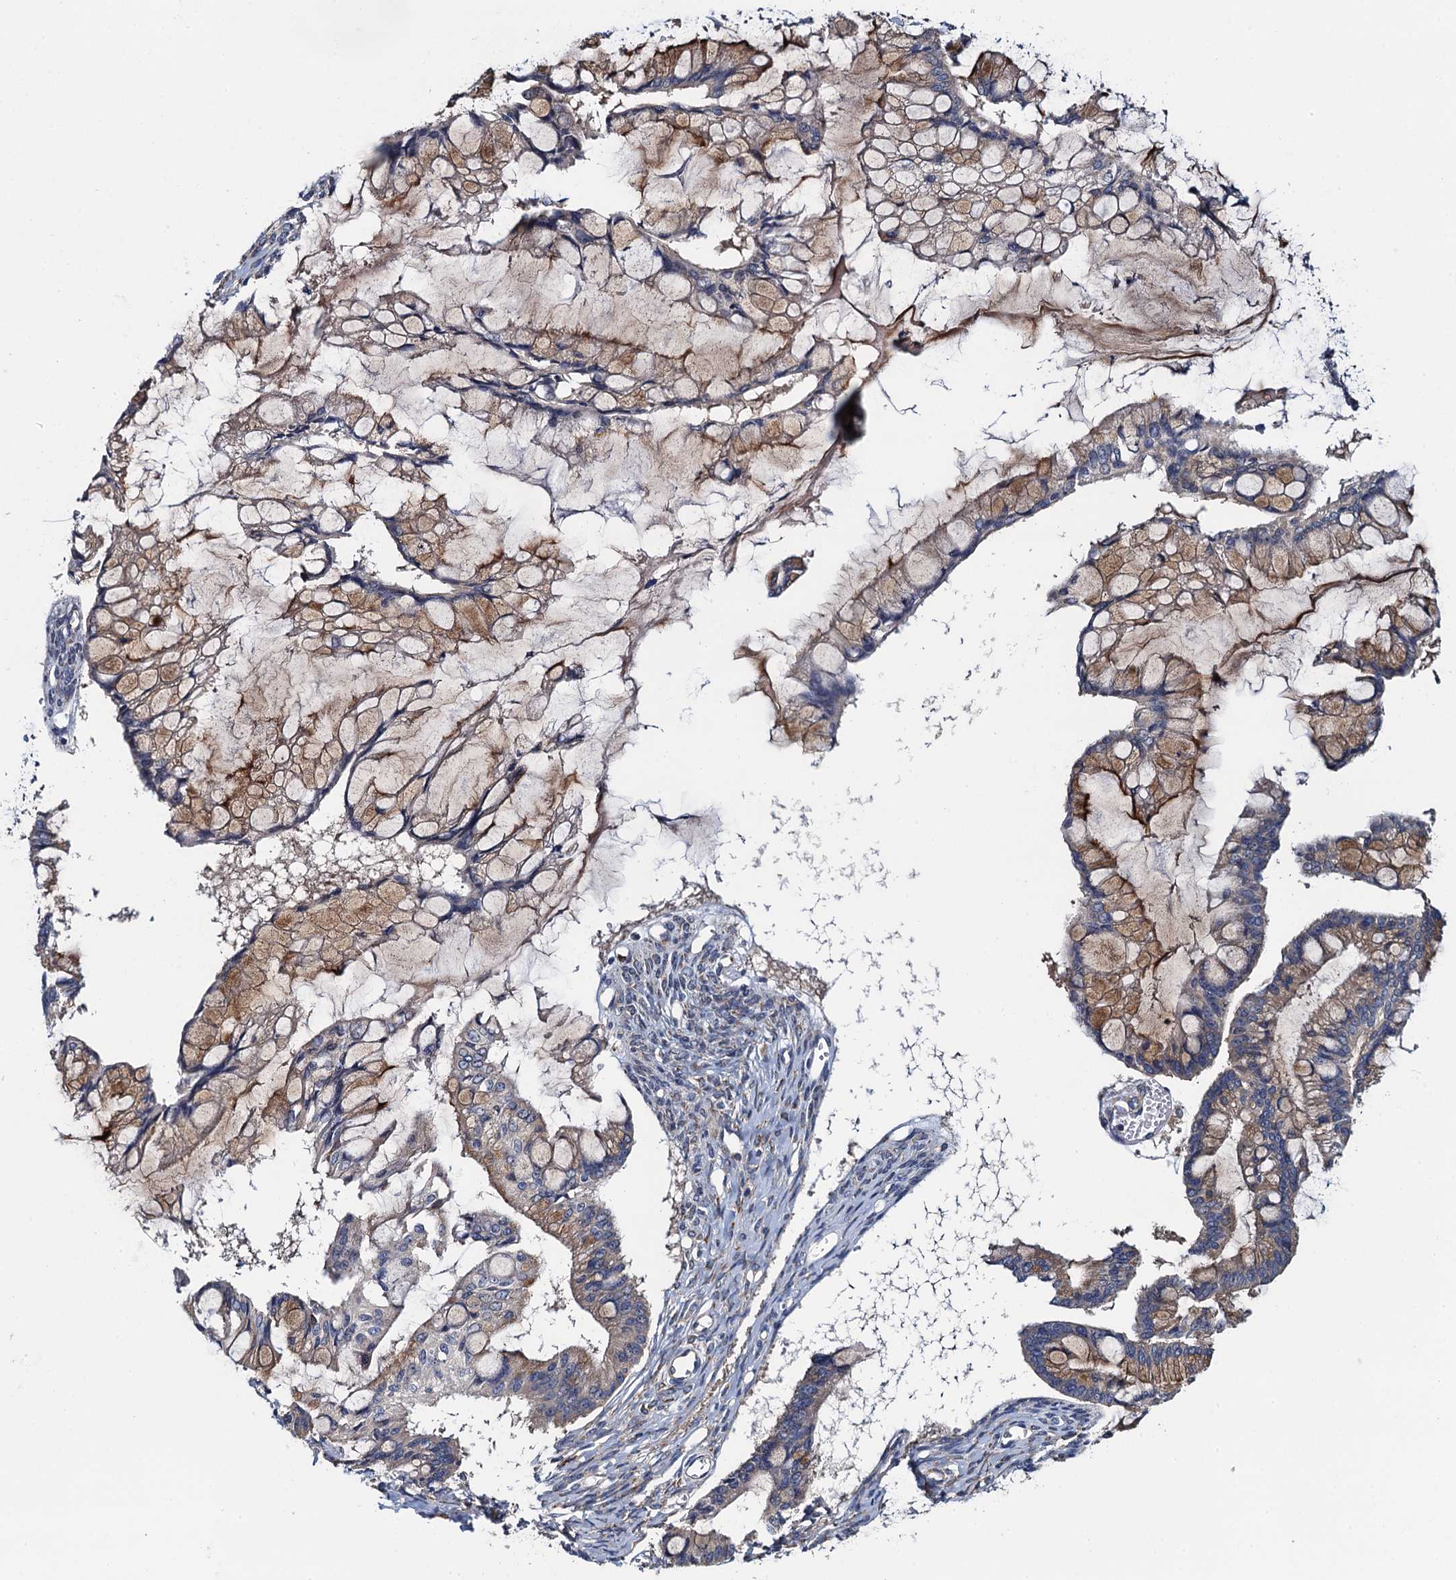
{"staining": {"intensity": "moderate", "quantity": "25%-75%", "location": "cytoplasmic/membranous"}, "tissue": "ovarian cancer", "cell_type": "Tumor cells", "image_type": "cancer", "snomed": [{"axis": "morphology", "description": "Cystadenocarcinoma, mucinous, NOS"}, {"axis": "topography", "description": "Ovary"}], "caption": "Tumor cells show medium levels of moderate cytoplasmic/membranous positivity in approximately 25%-75% of cells in human ovarian mucinous cystadenocarcinoma.", "gene": "ADCY9", "patient": {"sex": "female", "age": 73}}